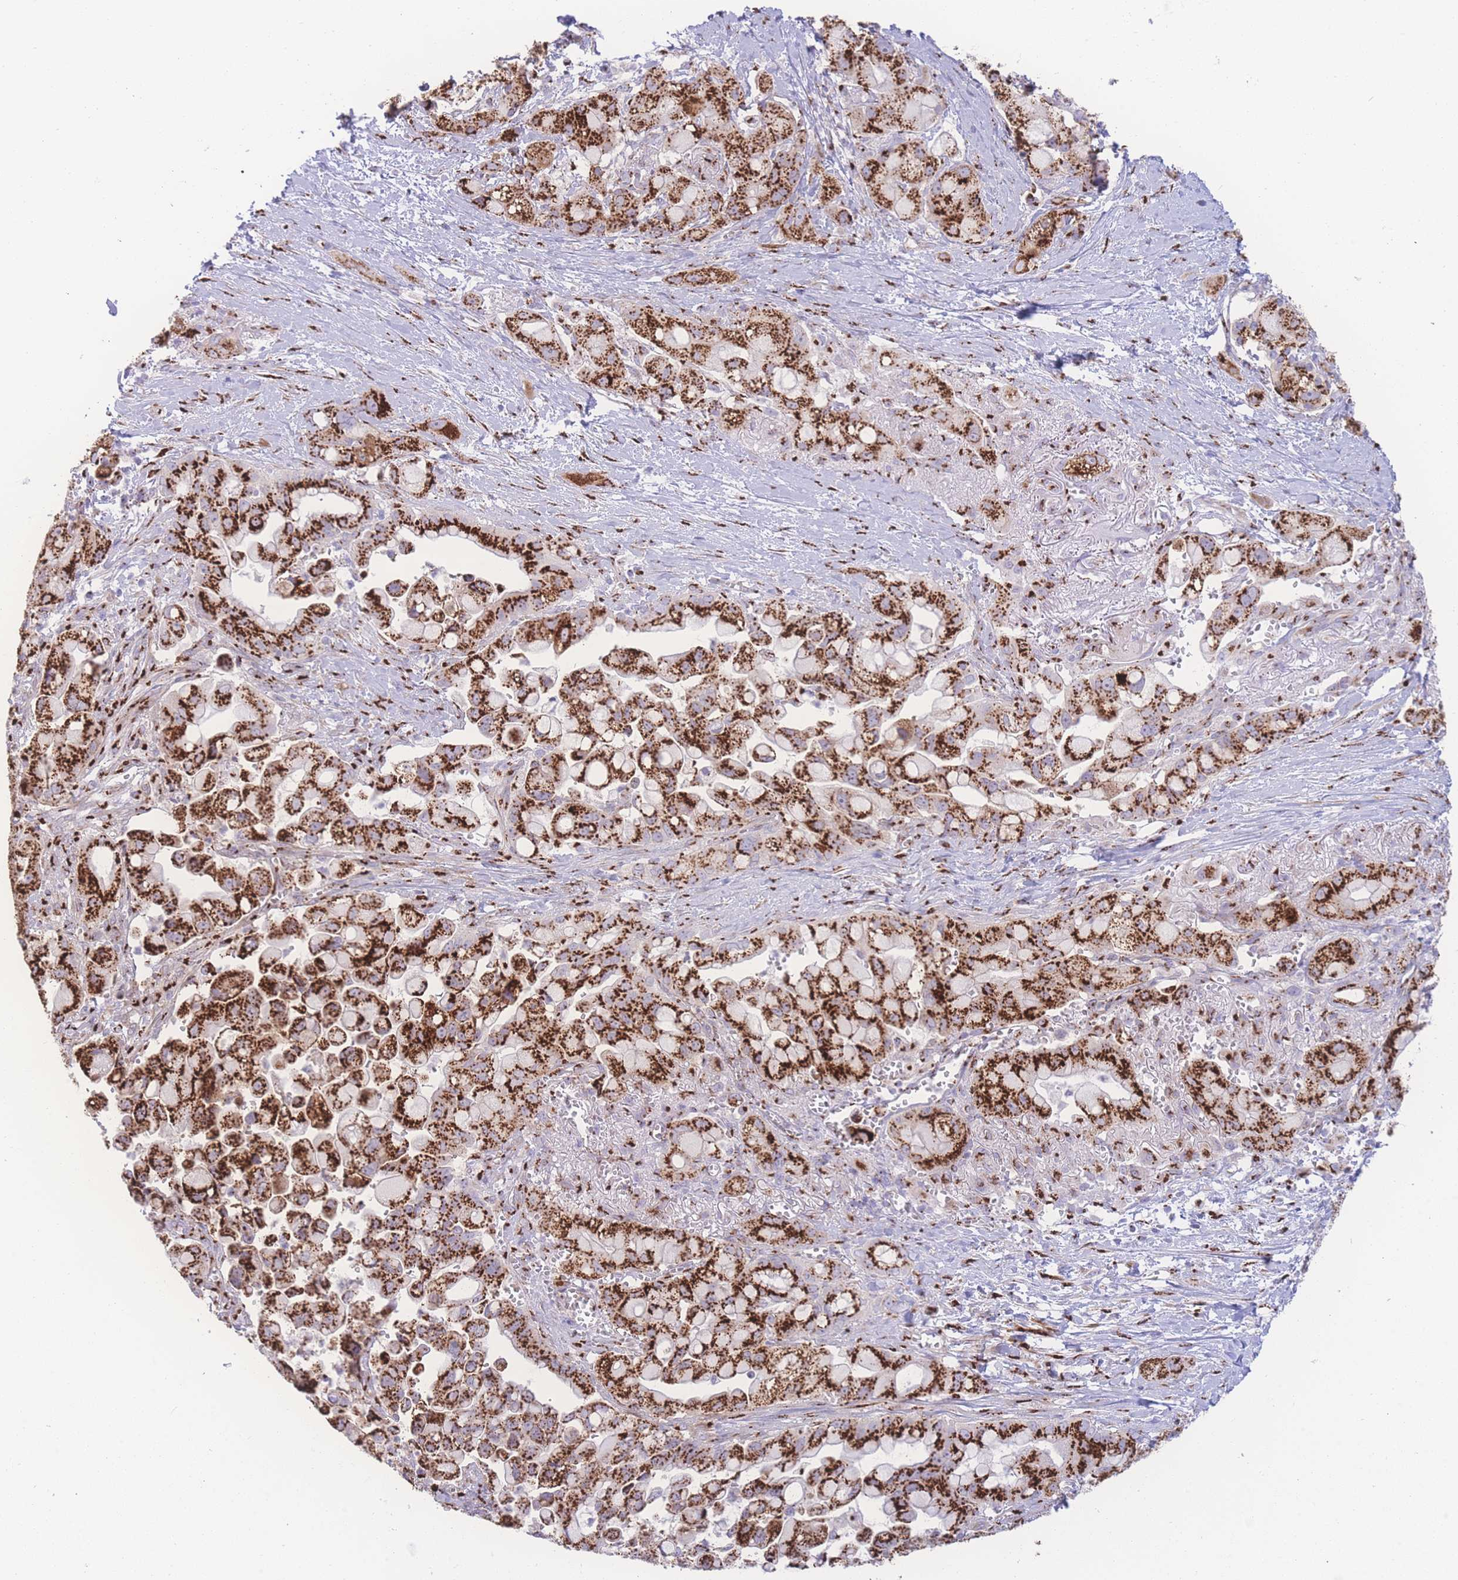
{"staining": {"intensity": "strong", "quantity": ">75%", "location": "cytoplasmic/membranous"}, "tissue": "pancreatic cancer", "cell_type": "Tumor cells", "image_type": "cancer", "snomed": [{"axis": "morphology", "description": "Adenocarcinoma, NOS"}, {"axis": "topography", "description": "Pancreas"}], "caption": "Immunohistochemistry (IHC) image of neoplastic tissue: human pancreatic cancer (adenocarcinoma) stained using immunohistochemistry (IHC) shows high levels of strong protein expression localized specifically in the cytoplasmic/membranous of tumor cells, appearing as a cytoplasmic/membranous brown color.", "gene": "GOLM2", "patient": {"sex": "male", "age": 68}}